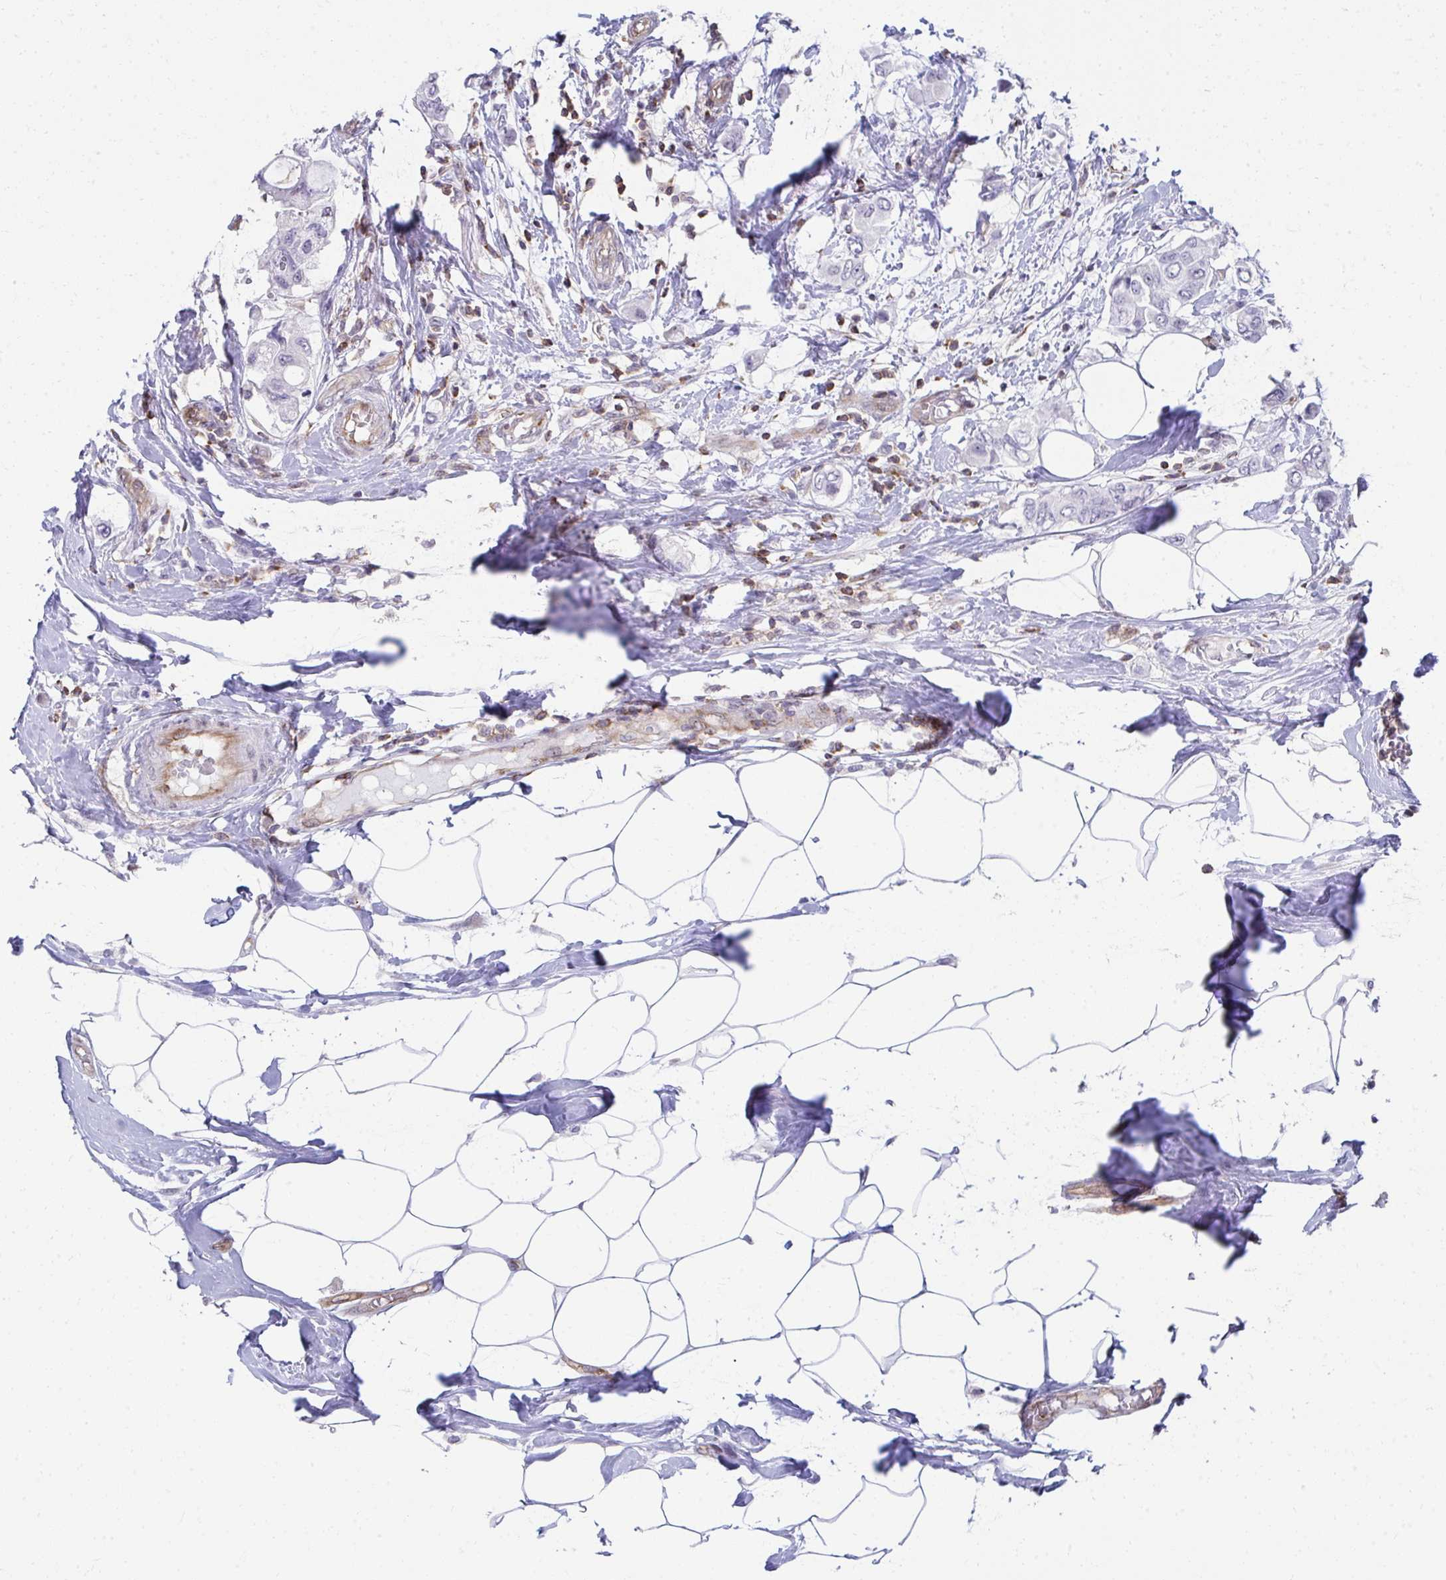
{"staining": {"intensity": "negative", "quantity": "none", "location": "none"}, "tissue": "breast cancer", "cell_type": "Tumor cells", "image_type": "cancer", "snomed": [{"axis": "morphology", "description": "Lobular carcinoma"}, {"axis": "topography", "description": "Breast"}], "caption": "Breast cancer (lobular carcinoma) was stained to show a protein in brown. There is no significant positivity in tumor cells. The staining was performed using DAB (3,3'-diaminobenzidine) to visualize the protein expression in brown, while the nuclei were stained in blue with hematoxylin (Magnification: 20x).", "gene": "FOXN3", "patient": {"sex": "female", "age": 51}}